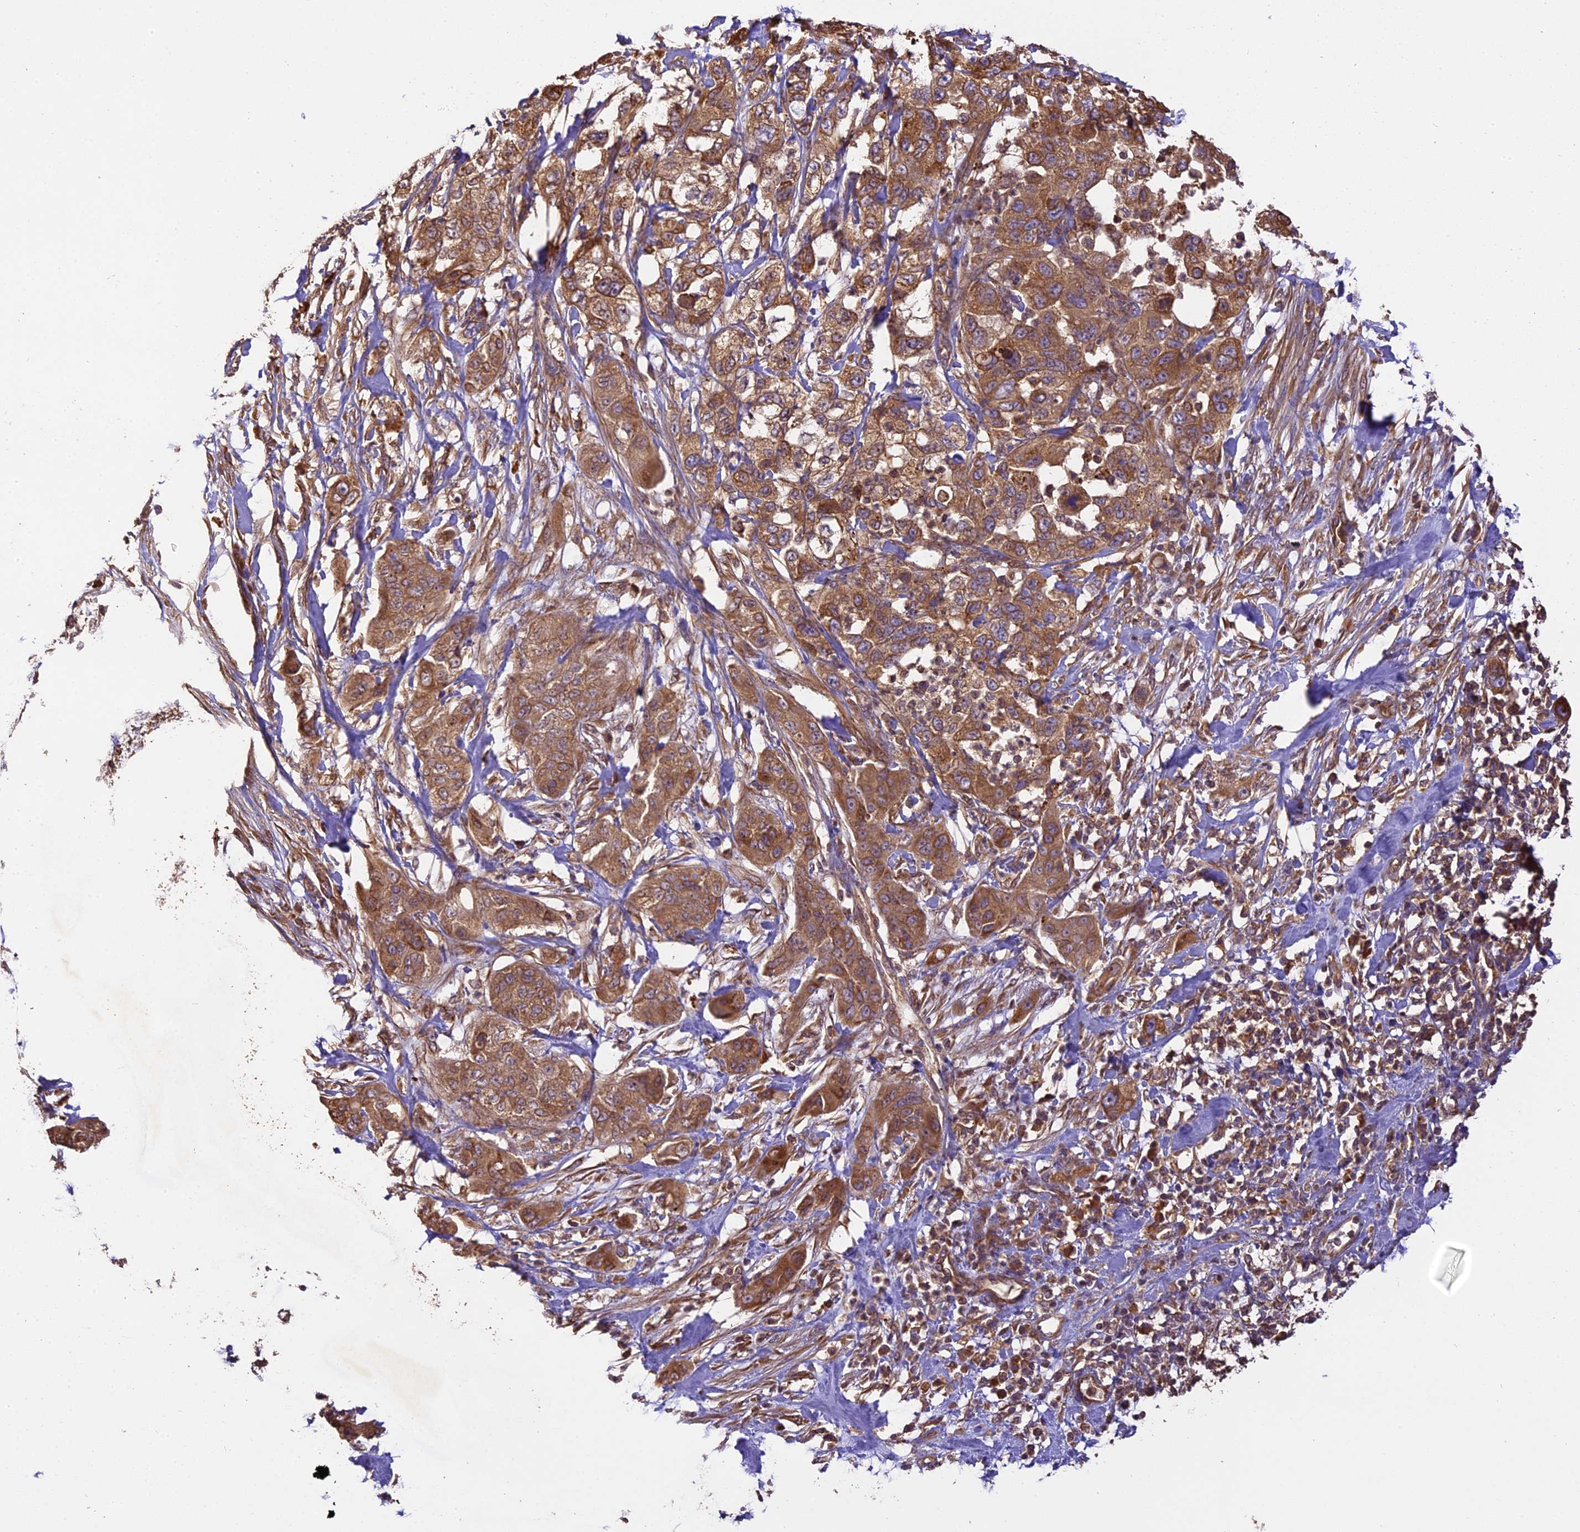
{"staining": {"intensity": "moderate", "quantity": ">75%", "location": "cytoplasmic/membranous"}, "tissue": "pancreatic cancer", "cell_type": "Tumor cells", "image_type": "cancer", "snomed": [{"axis": "morphology", "description": "Adenocarcinoma, NOS"}, {"axis": "topography", "description": "Pancreas"}], "caption": "IHC staining of pancreatic cancer, which exhibits medium levels of moderate cytoplasmic/membranous expression in about >75% of tumor cells indicating moderate cytoplasmic/membranous protein staining. The staining was performed using DAB (brown) for protein detection and nuclei were counterstained in hematoxylin (blue).", "gene": "BRAP", "patient": {"sex": "female", "age": 78}}